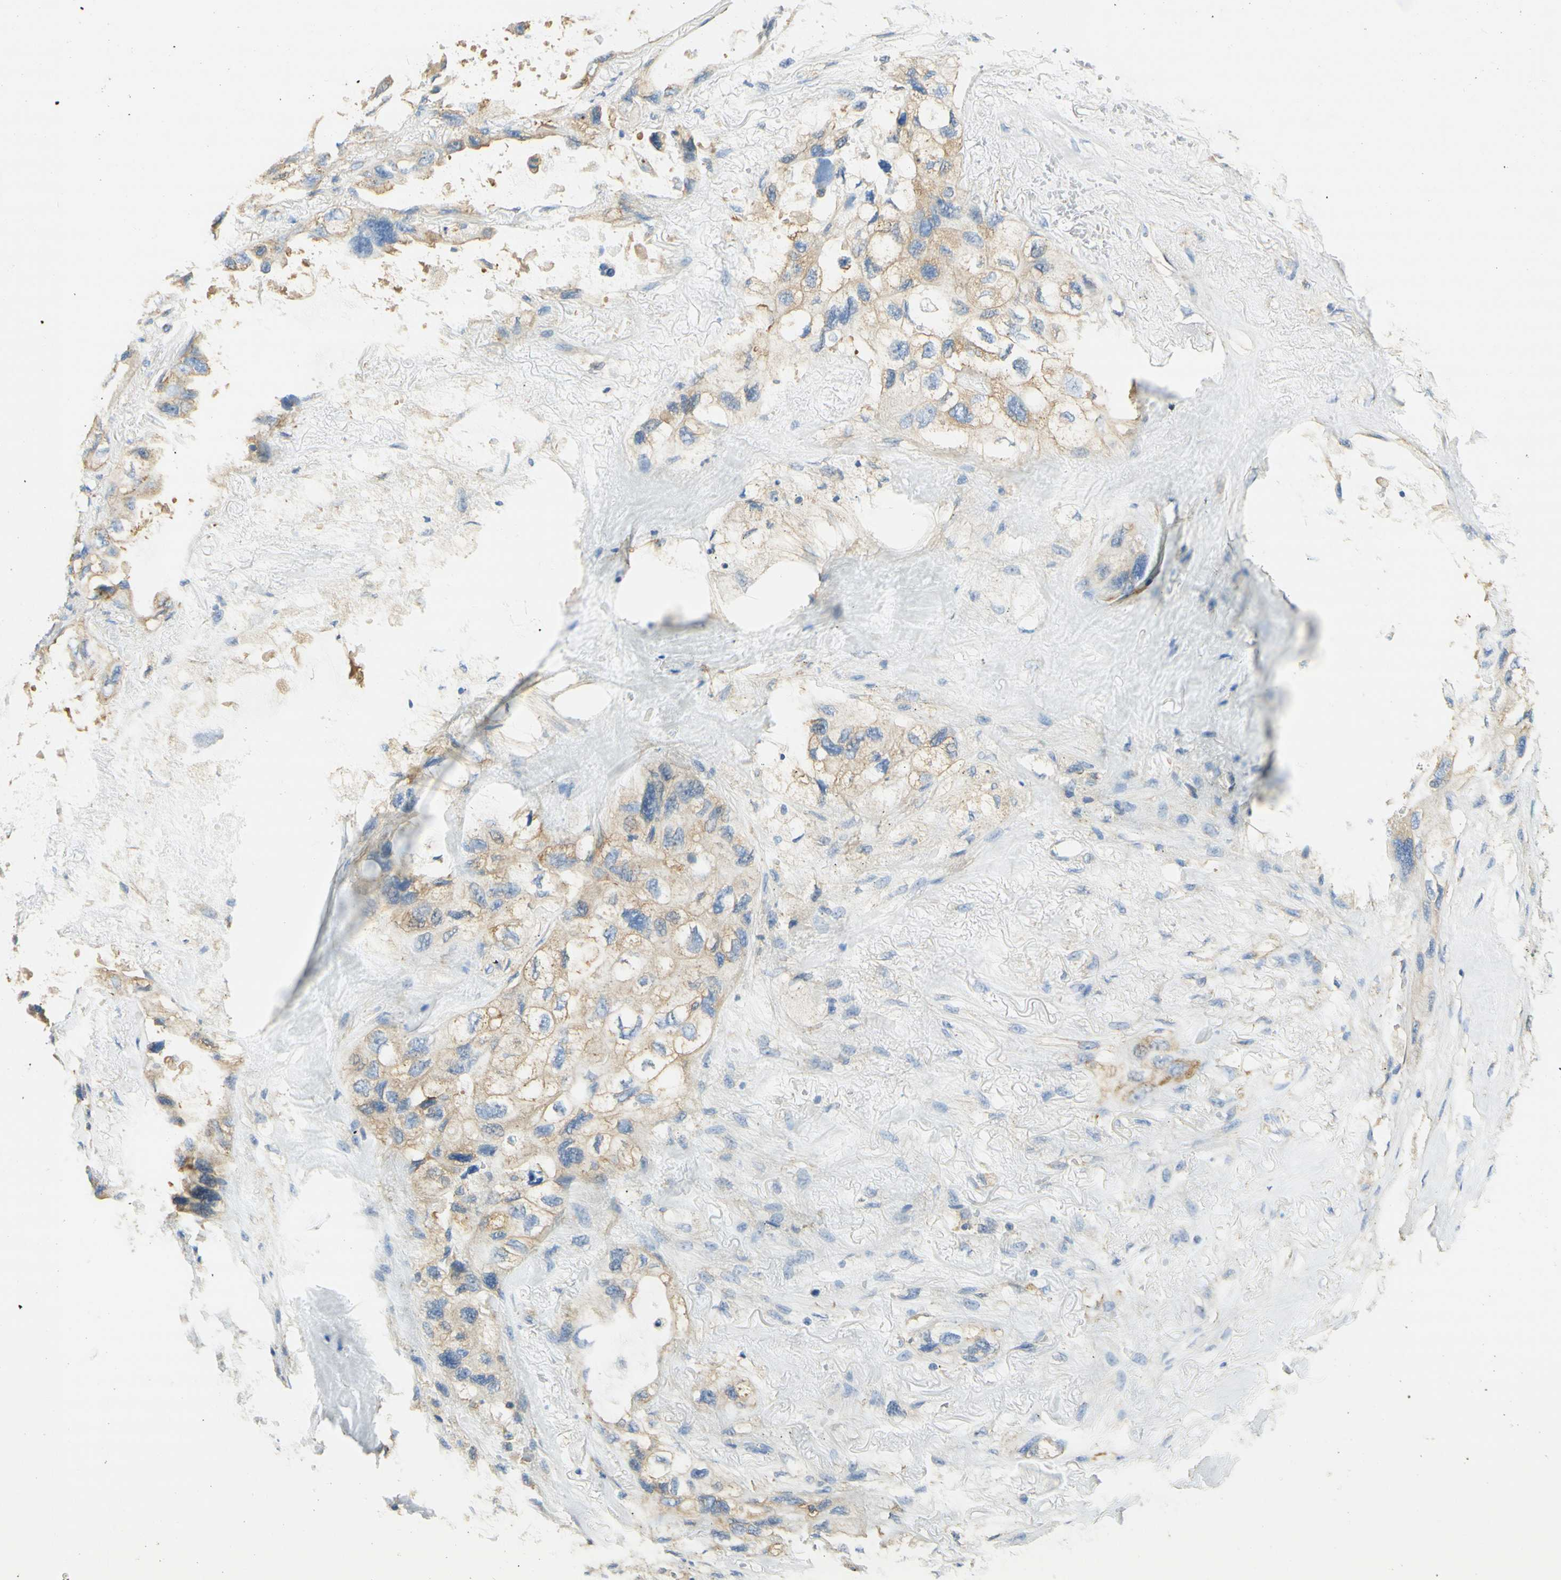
{"staining": {"intensity": "weak", "quantity": ">75%", "location": "cytoplasmic/membranous"}, "tissue": "lung cancer", "cell_type": "Tumor cells", "image_type": "cancer", "snomed": [{"axis": "morphology", "description": "Squamous cell carcinoma, NOS"}, {"axis": "topography", "description": "Lung"}], "caption": "Lung cancer stained for a protein (brown) reveals weak cytoplasmic/membranous positive positivity in approximately >75% of tumor cells.", "gene": "CLTC", "patient": {"sex": "female", "age": 73}}